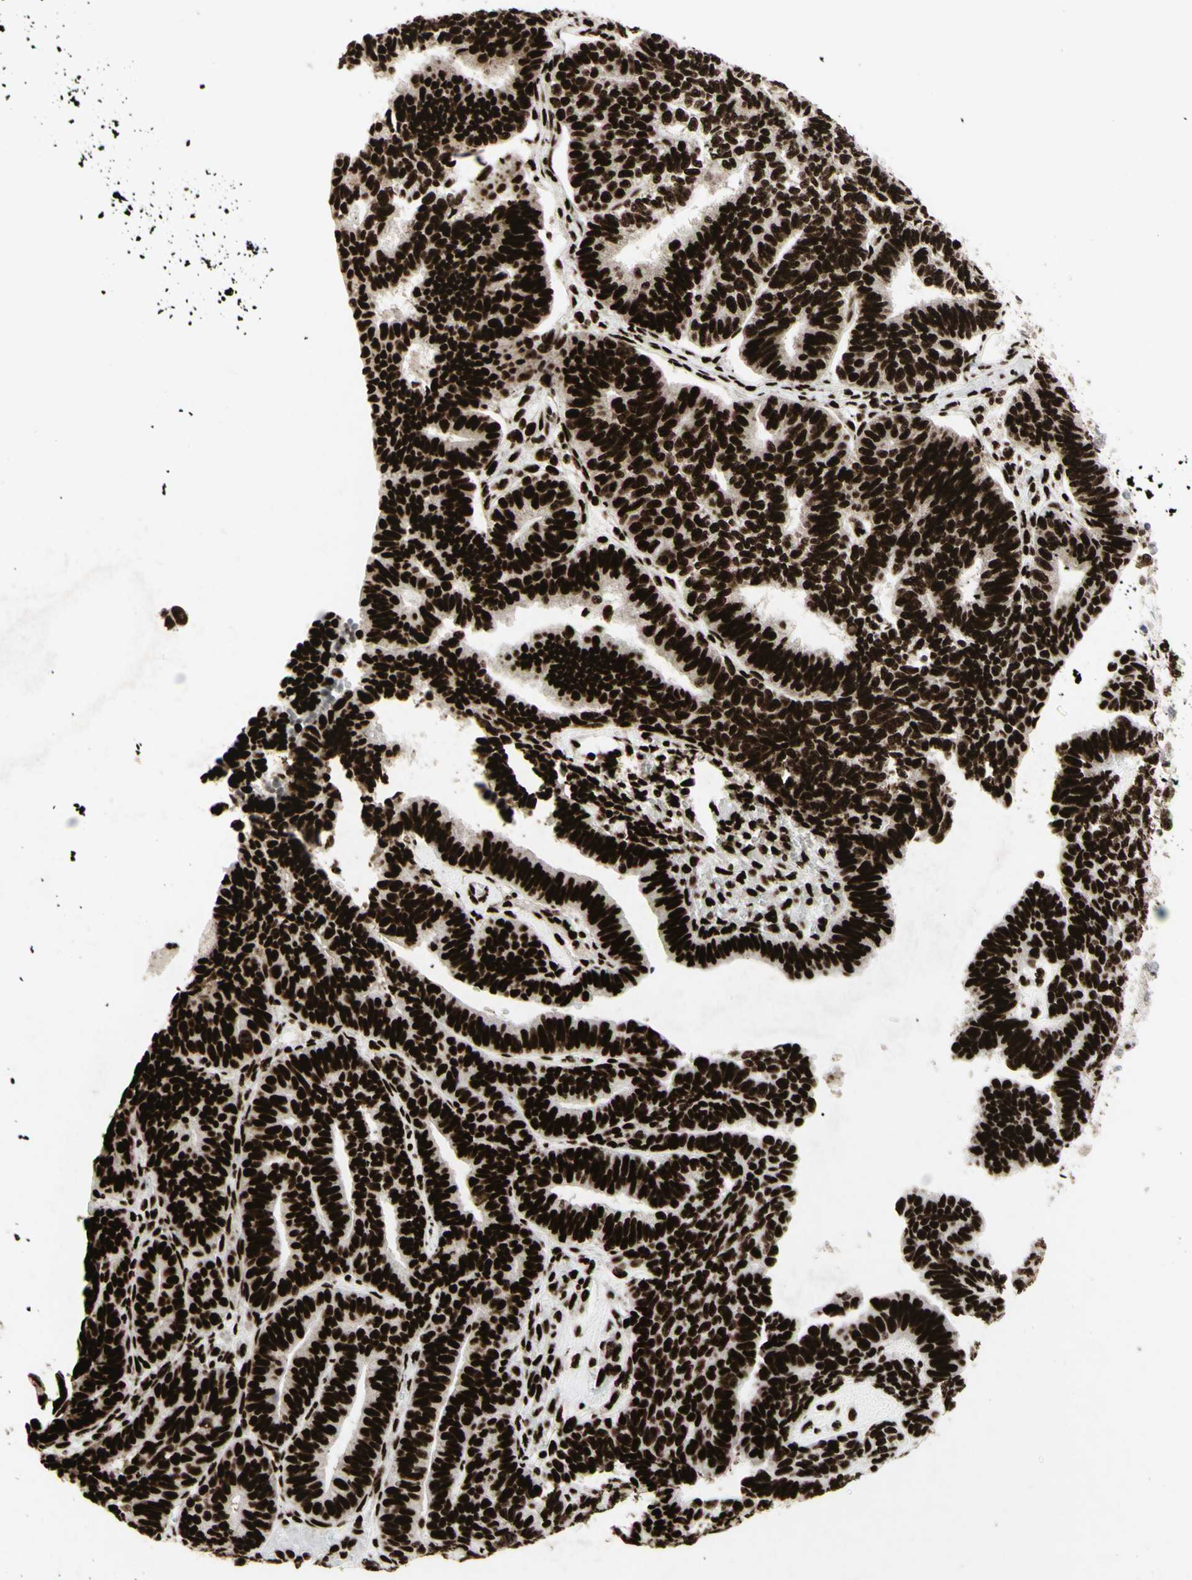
{"staining": {"intensity": "strong", "quantity": ">75%", "location": "cytoplasmic/membranous,nuclear"}, "tissue": "endometrial cancer", "cell_type": "Tumor cells", "image_type": "cancer", "snomed": [{"axis": "morphology", "description": "Adenocarcinoma, NOS"}, {"axis": "topography", "description": "Endometrium"}], "caption": "Tumor cells demonstrate high levels of strong cytoplasmic/membranous and nuclear staining in about >75% of cells in endometrial cancer (adenocarcinoma).", "gene": "U2AF2", "patient": {"sex": "female", "age": 70}}